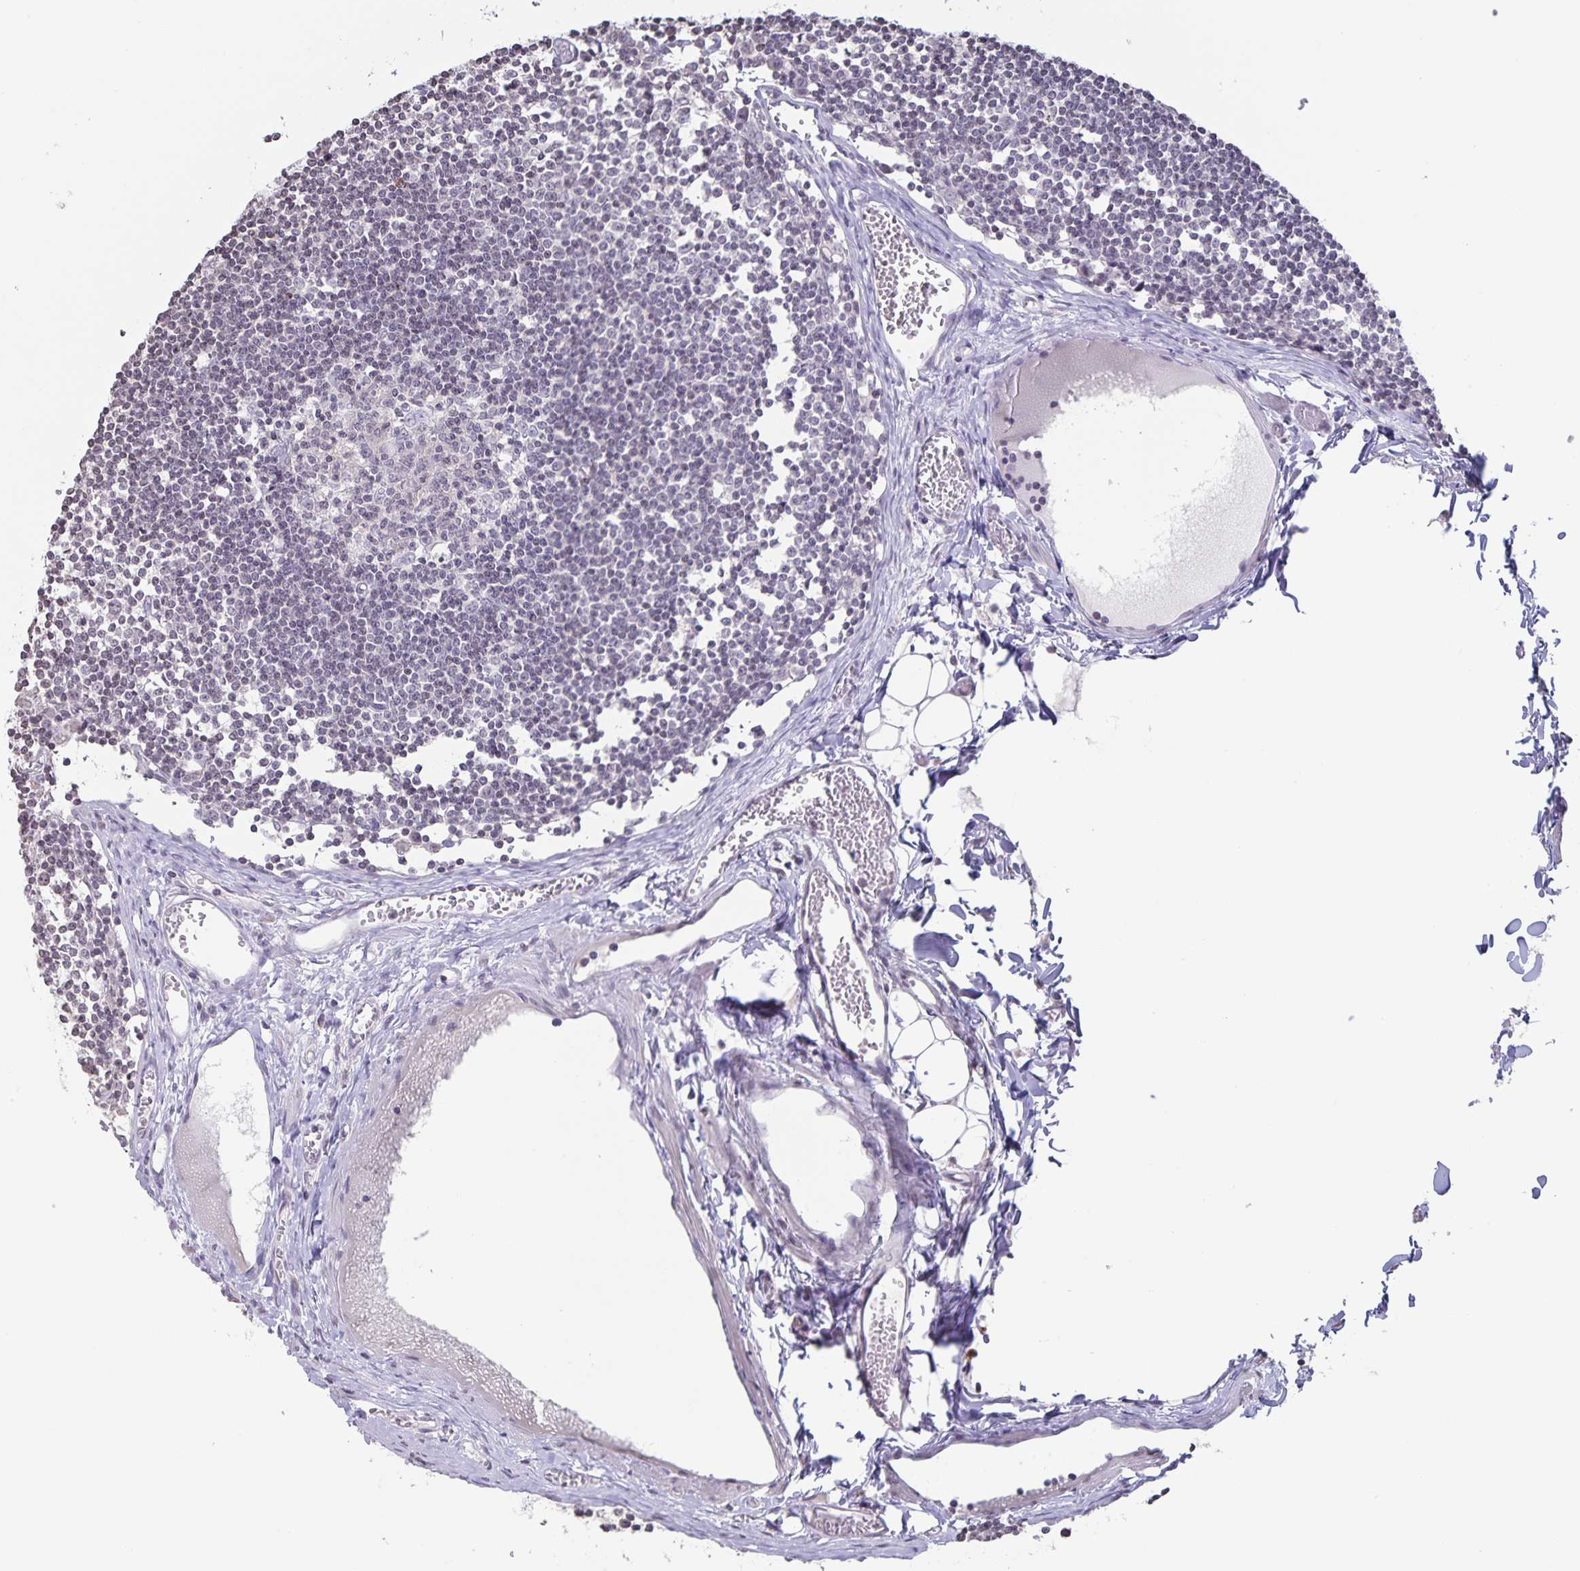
{"staining": {"intensity": "negative", "quantity": "none", "location": "none"}, "tissue": "lymph node", "cell_type": "Germinal center cells", "image_type": "normal", "snomed": [{"axis": "morphology", "description": "Normal tissue, NOS"}, {"axis": "topography", "description": "Lymph node"}], "caption": "IHC image of benign lymph node: human lymph node stained with DAB demonstrates no significant protein positivity in germinal center cells. (Immunohistochemistry (ihc), brightfield microscopy, high magnification).", "gene": "AQP4", "patient": {"sex": "female", "age": 11}}